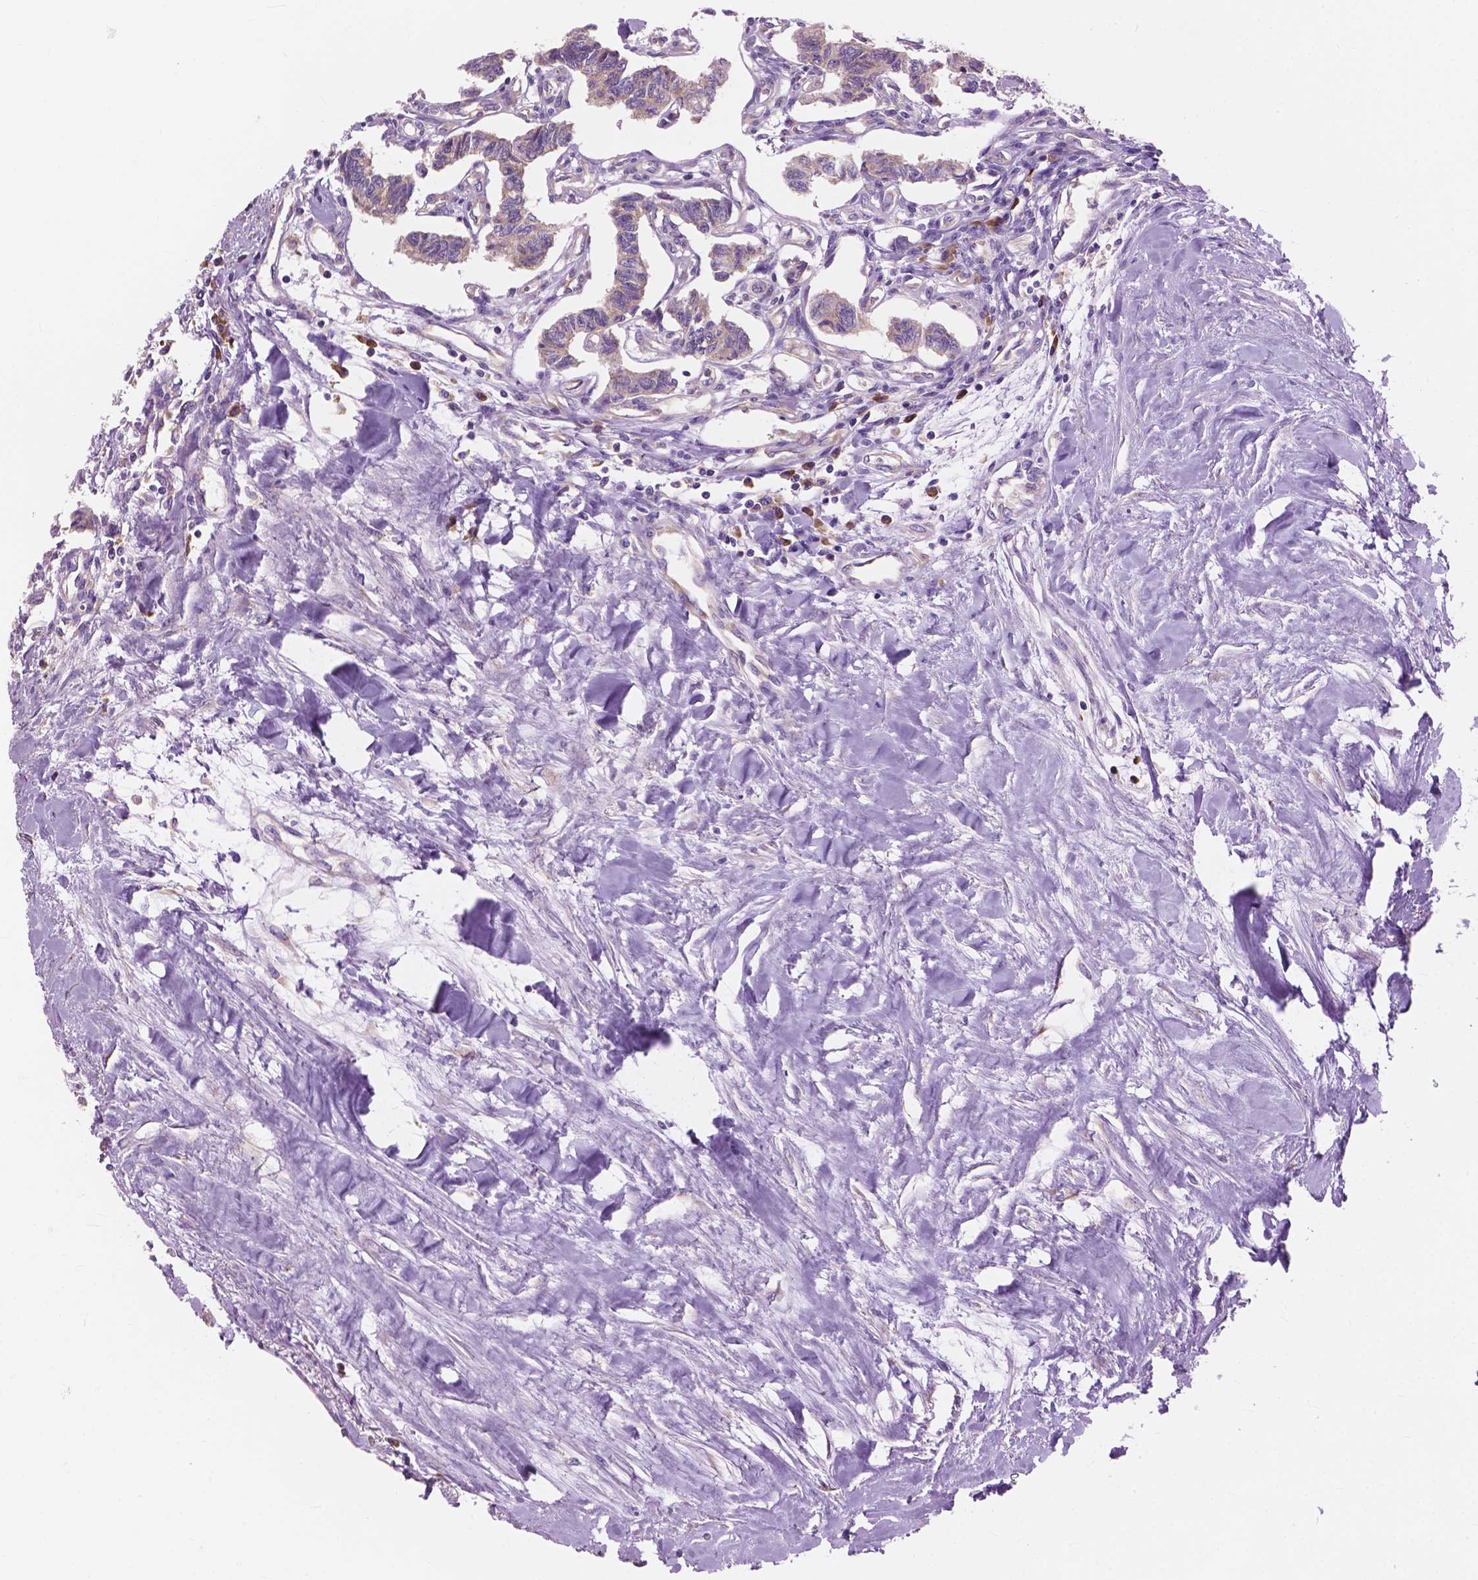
{"staining": {"intensity": "weak", "quantity": ">75%", "location": "cytoplasmic/membranous"}, "tissue": "carcinoid", "cell_type": "Tumor cells", "image_type": "cancer", "snomed": [{"axis": "morphology", "description": "Carcinoid, malignant, NOS"}, {"axis": "topography", "description": "Kidney"}], "caption": "Carcinoid stained with a protein marker shows weak staining in tumor cells.", "gene": "RPL37A", "patient": {"sex": "female", "age": 41}}